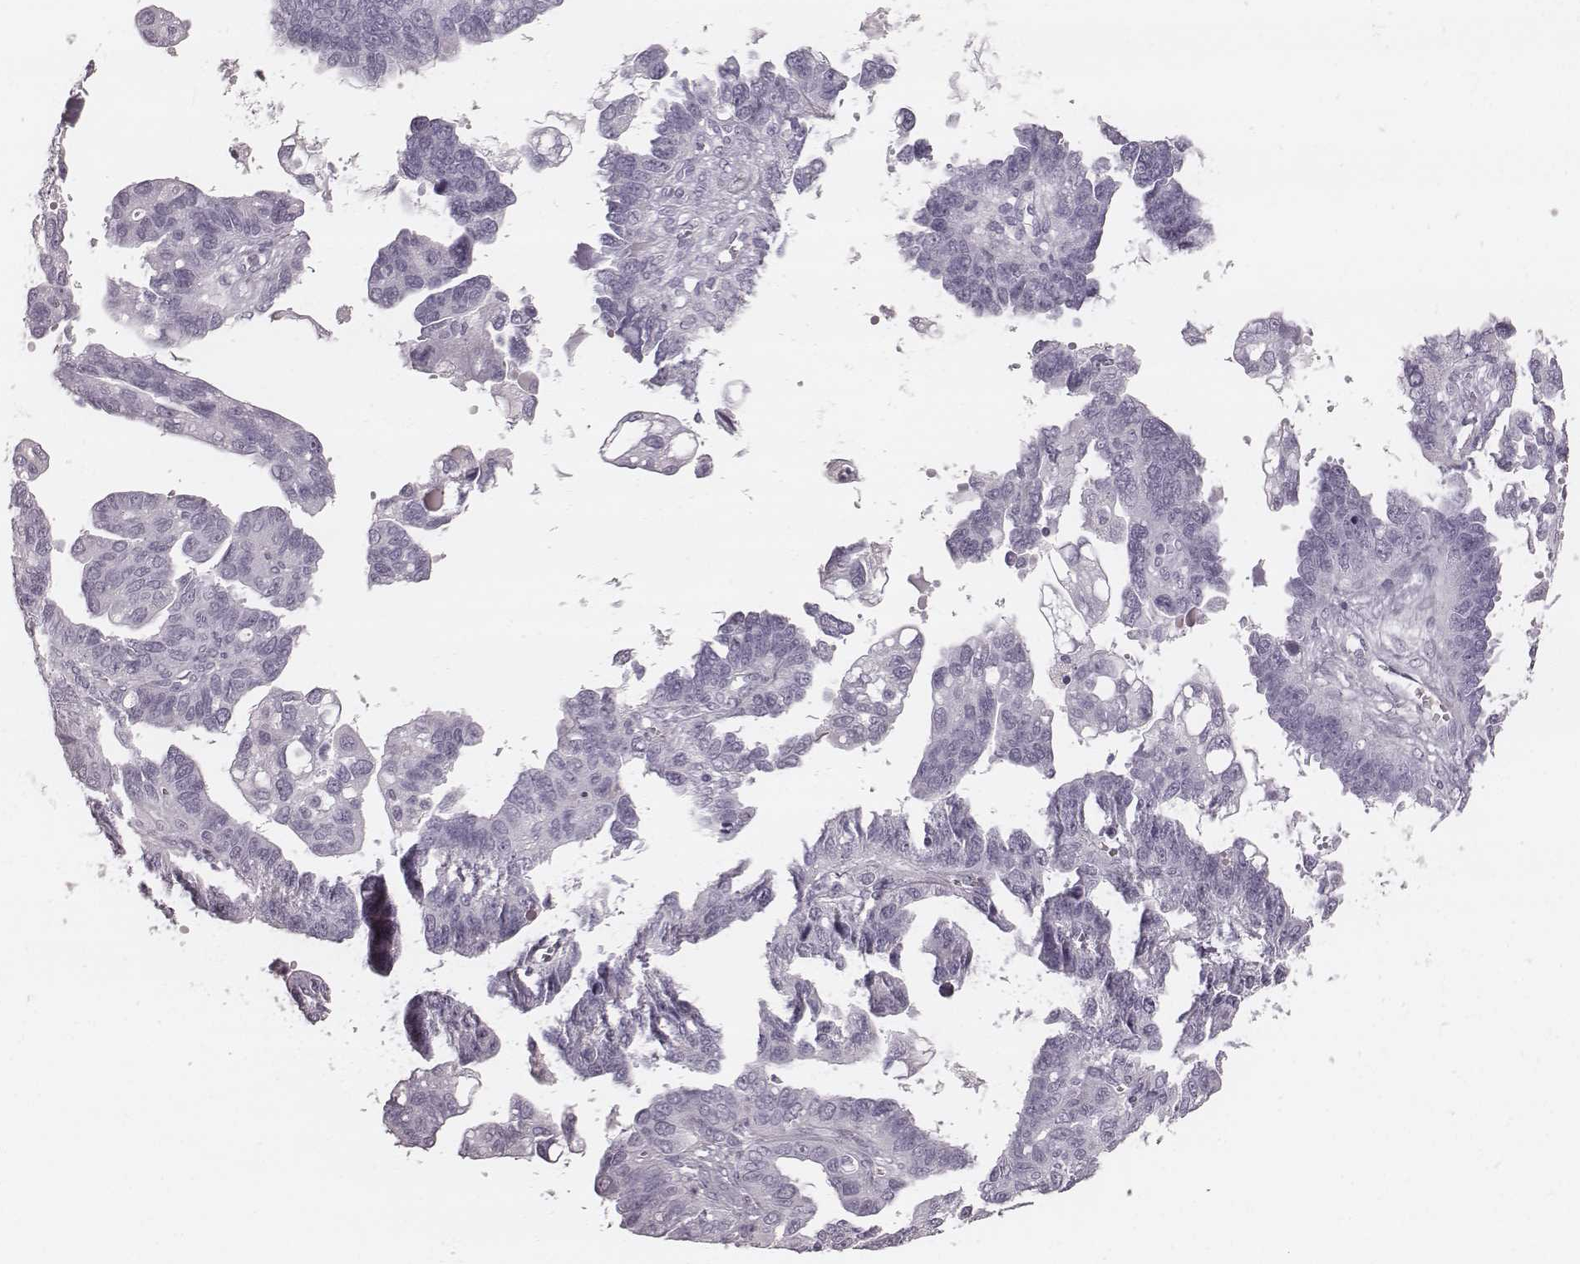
{"staining": {"intensity": "negative", "quantity": "none", "location": "none"}, "tissue": "ovarian cancer", "cell_type": "Tumor cells", "image_type": "cancer", "snomed": [{"axis": "morphology", "description": "Cystadenocarcinoma, serous, NOS"}, {"axis": "topography", "description": "Ovary"}], "caption": "An image of ovarian cancer (serous cystadenocarcinoma) stained for a protein reveals no brown staining in tumor cells.", "gene": "MSX1", "patient": {"sex": "female", "age": 69}}